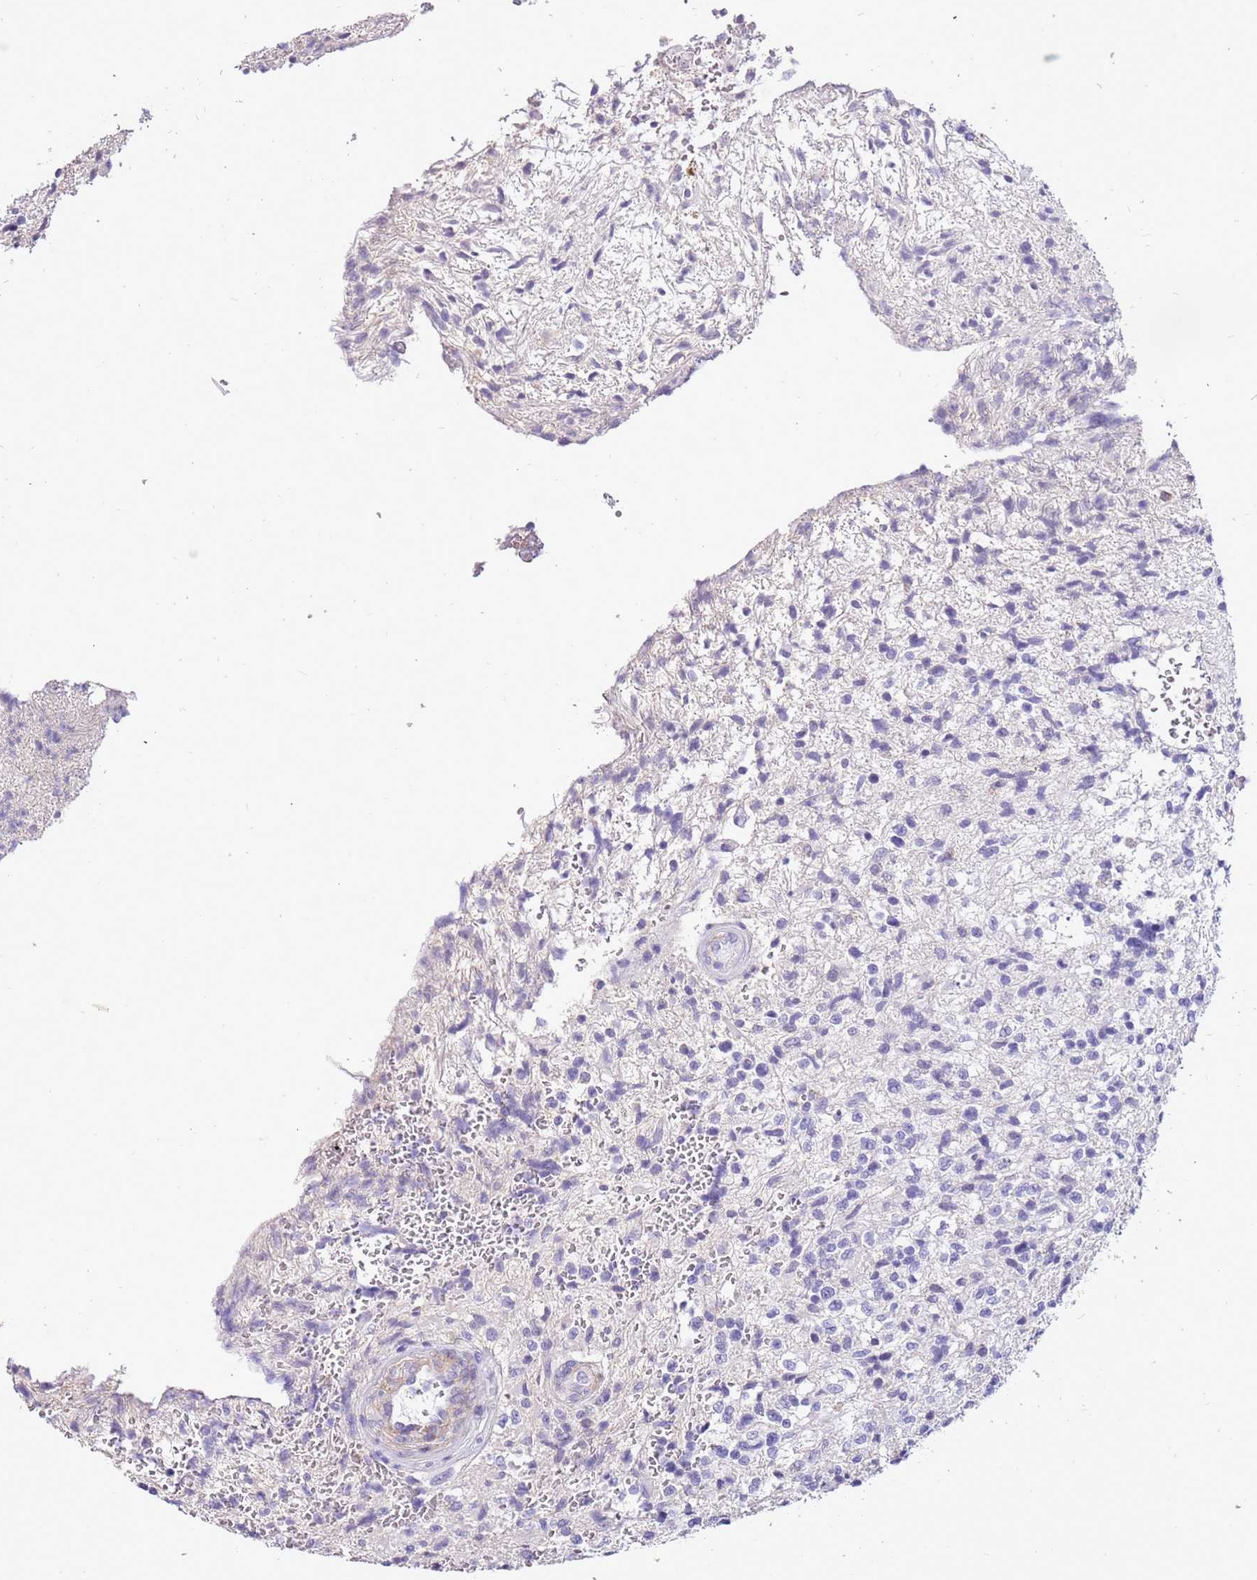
{"staining": {"intensity": "negative", "quantity": "none", "location": "none"}, "tissue": "glioma", "cell_type": "Tumor cells", "image_type": "cancer", "snomed": [{"axis": "morphology", "description": "Glioma, malignant, High grade"}, {"axis": "topography", "description": "Brain"}], "caption": "An immunohistochemistry (IHC) photomicrograph of malignant high-grade glioma is shown. There is no staining in tumor cells of malignant high-grade glioma.", "gene": "PCGF2", "patient": {"sex": "male", "age": 56}}